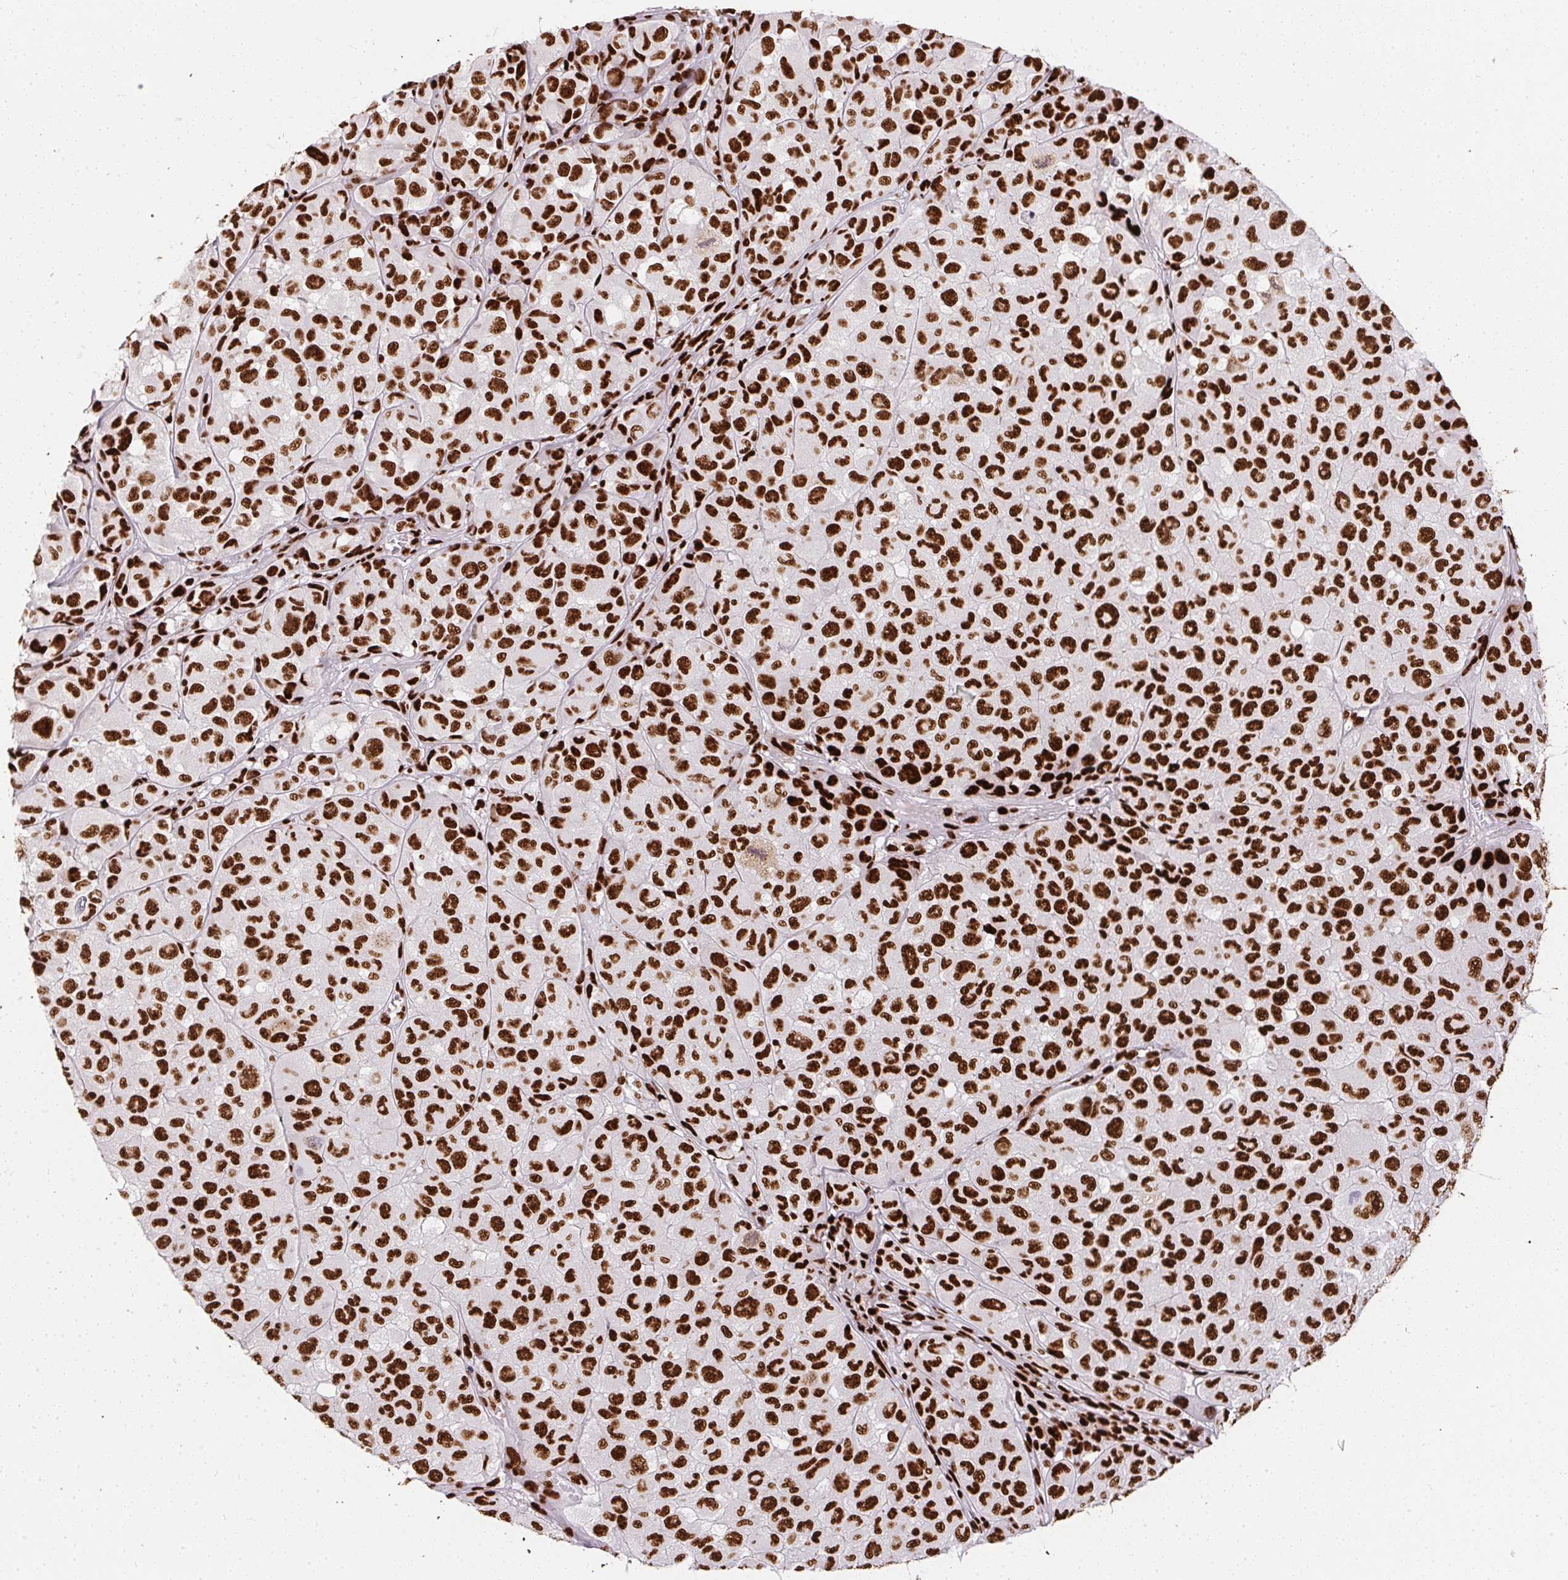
{"staining": {"intensity": "strong", "quantity": ">75%", "location": "nuclear"}, "tissue": "melanoma", "cell_type": "Tumor cells", "image_type": "cancer", "snomed": [{"axis": "morphology", "description": "Malignant melanoma, NOS"}, {"axis": "topography", "description": "Skin"}], "caption": "Immunohistochemical staining of malignant melanoma reveals strong nuclear protein staining in approximately >75% of tumor cells.", "gene": "PAGE3", "patient": {"sex": "male", "age": 93}}